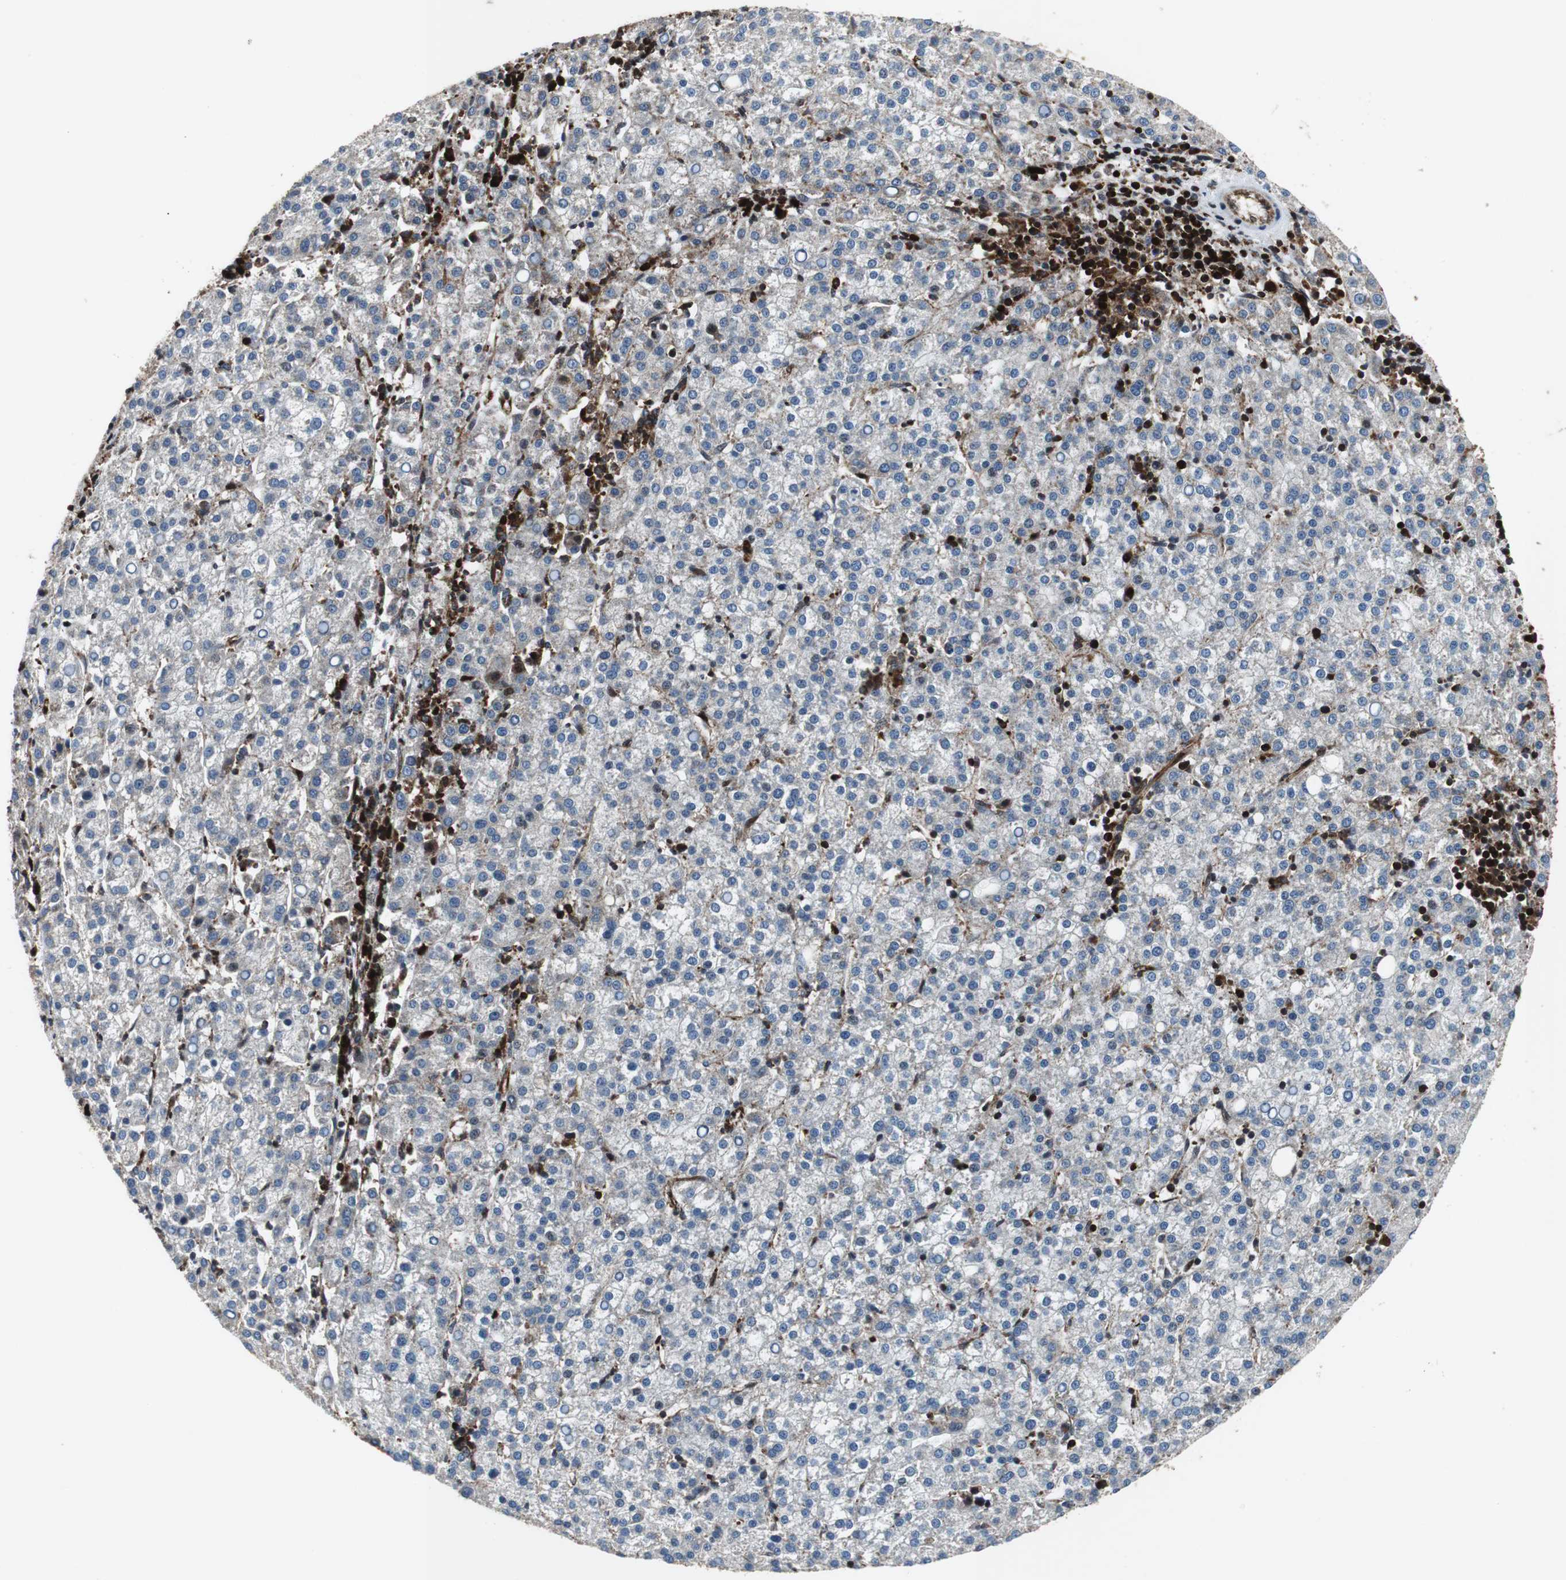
{"staining": {"intensity": "negative", "quantity": "none", "location": "none"}, "tissue": "liver cancer", "cell_type": "Tumor cells", "image_type": "cancer", "snomed": [{"axis": "morphology", "description": "Carcinoma, Hepatocellular, NOS"}, {"axis": "topography", "description": "Liver"}], "caption": "Image shows no protein staining in tumor cells of hepatocellular carcinoma (liver) tissue. (DAB immunohistochemistry (IHC), high magnification).", "gene": "TUBA4A", "patient": {"sex": "female", "age": 58}}